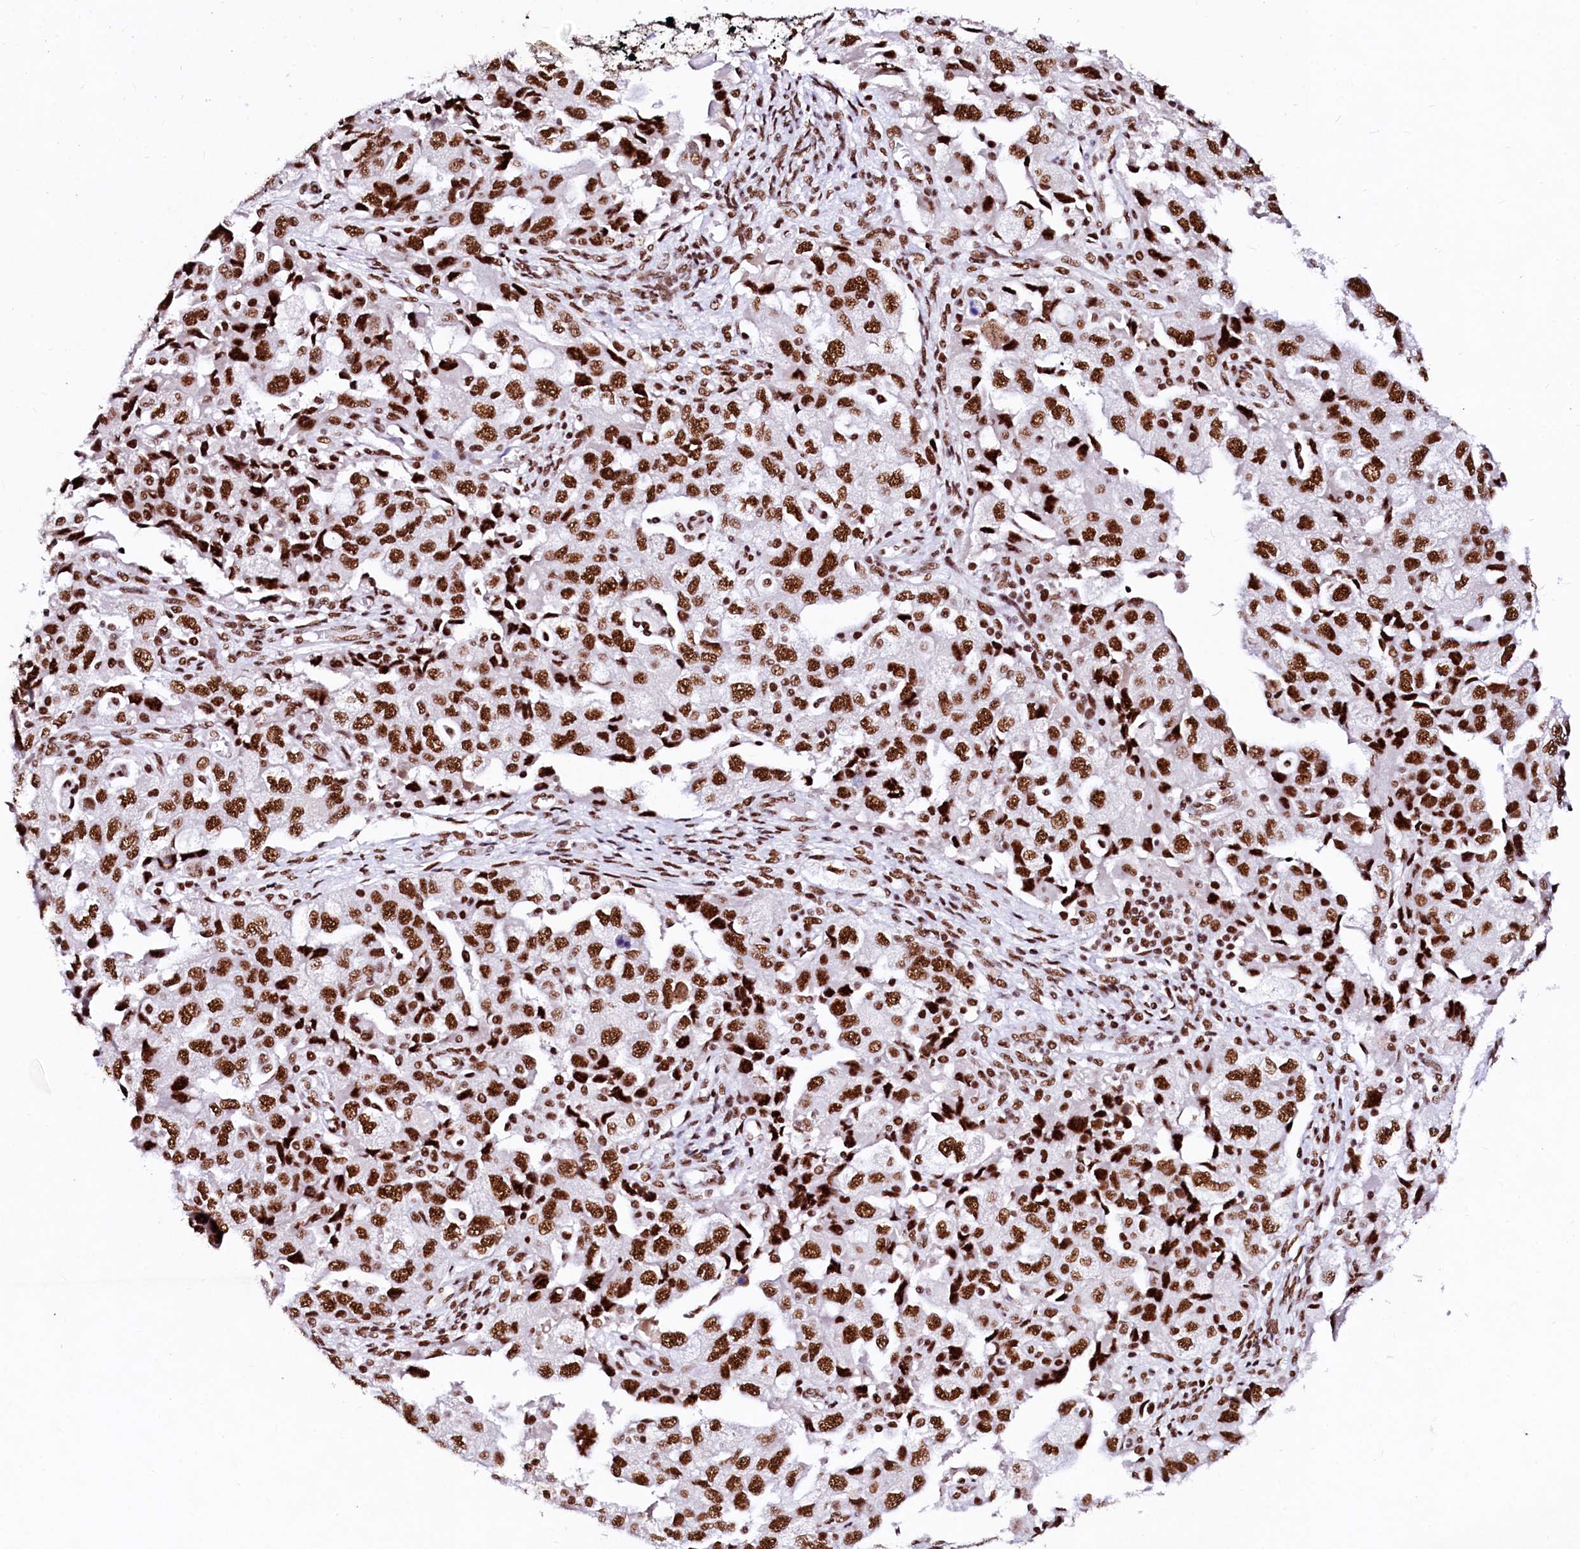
{"staining": {"intensity": "strong", "quantity": ">75%", "location": "nuclear"}, "tissue": "ovarian cancer", "cell_type": "Tumor cells", "image_type": "cancer", "snomed": [{"axis": "morphology", "description": "Carcinoma, NOS"}, {"axis": "morphology", "description": "Cystadenocarcinoma, serous, NOS"}, {"axis": "topography", "description": "Ovary"}], "caption": "A high amount of strong nuclear staining is seen in about >75% of tumor cells in ovarian cancer (serous cystadenocarcinoma) tissue. The protein of interest is shown in brown color, while the nuclei are stained blue.", "gene": "CPSF6", "patient": {"sex": "female", "age": 69}}